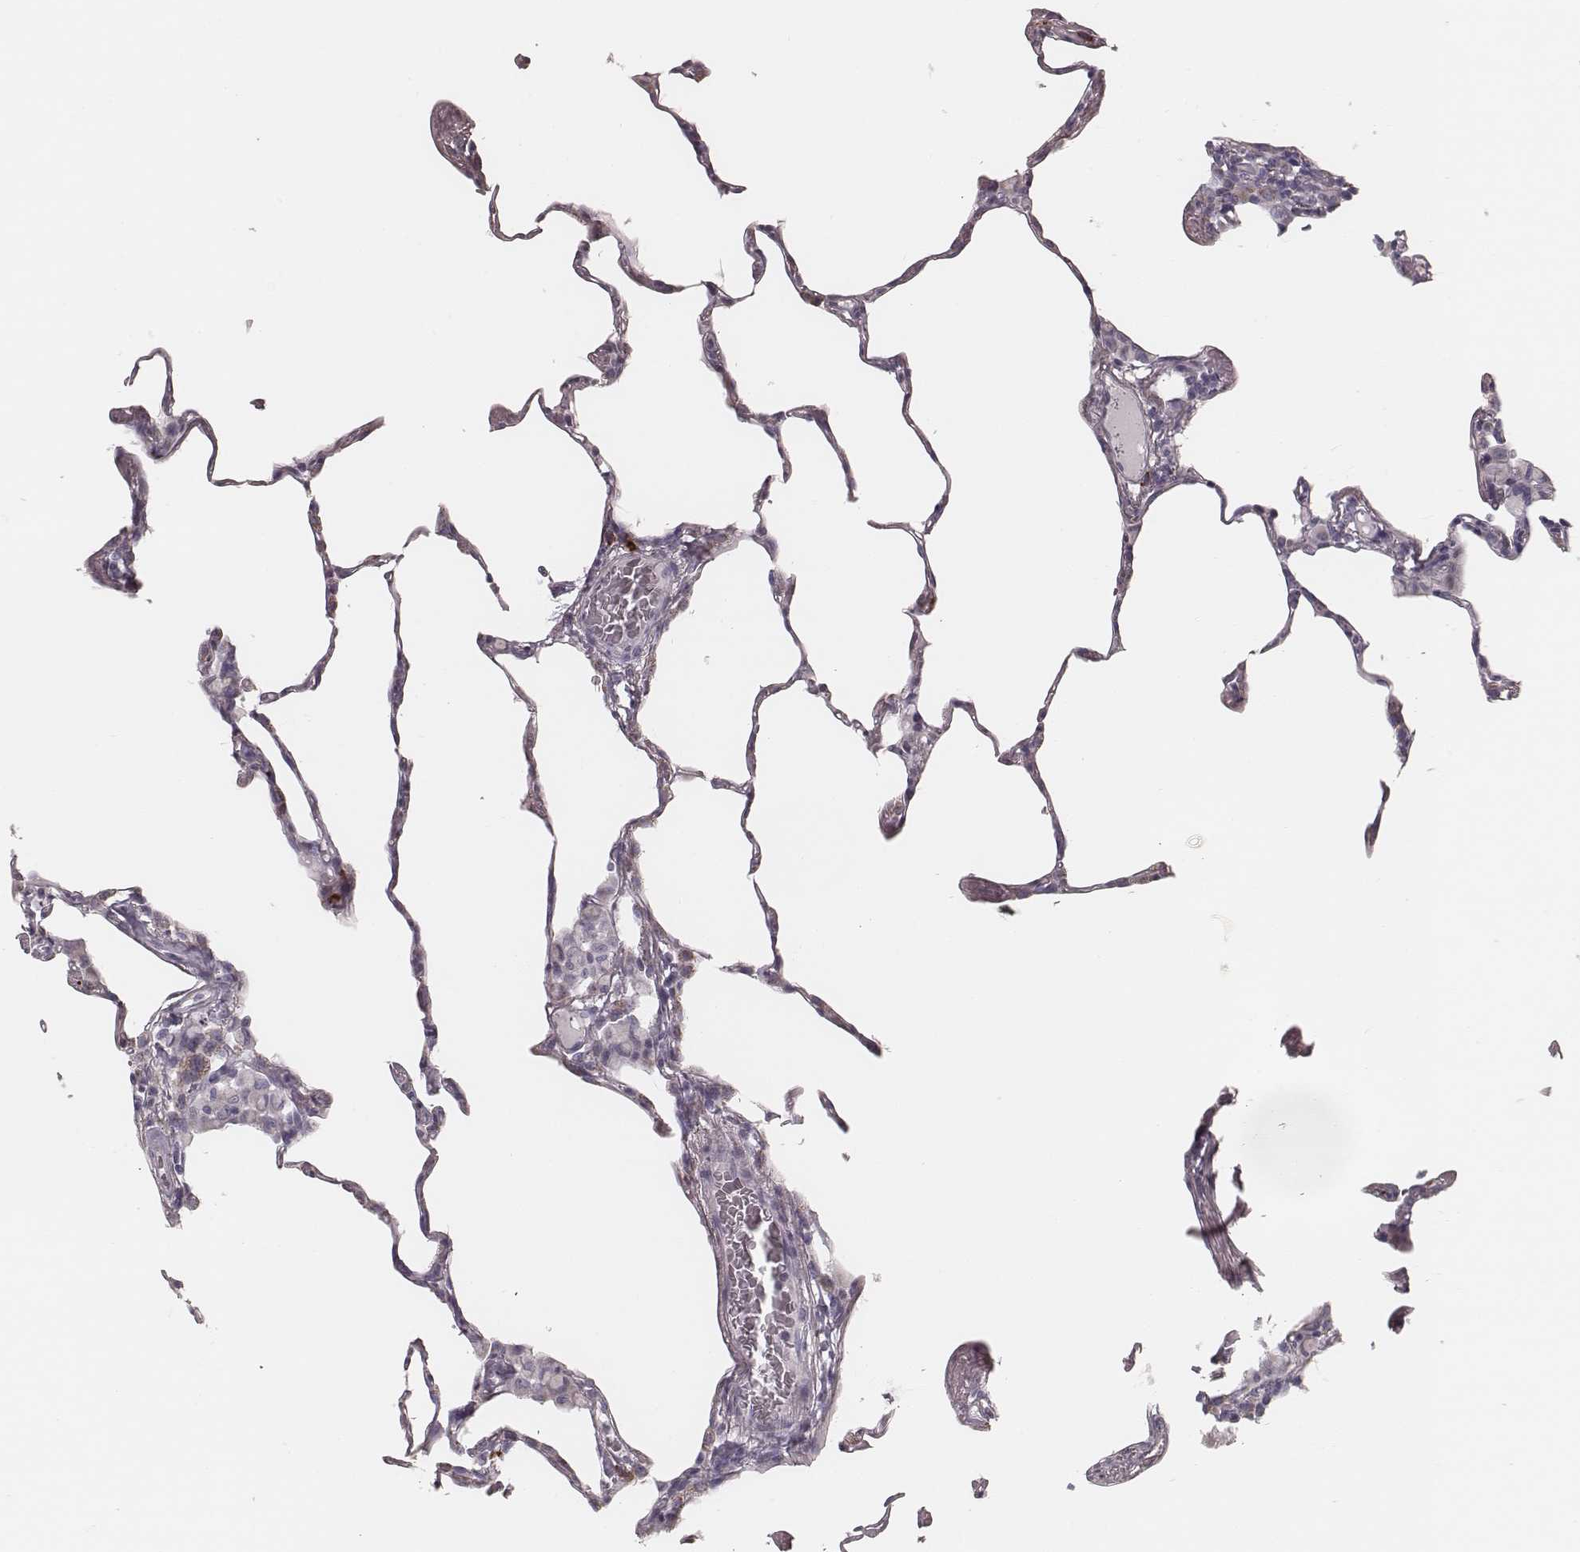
{"staining": {"intensity": "negative", "quantity": "none", "location": "none"}, "tissue": "lung", "cell_type": "Alveolar cells", "image_type": "normal", "snomed": [{"axis": "morphology", "description": "Normal tissue, NOS"}, {"axis": "topography", "description": "Lung"}], "caption": "Immunohistochemistry (IHC) of benign lung demonstrates no expression in alveolar cells.", "gene": "KIF5C", "patient": {"sex": "female", "age": 57}}